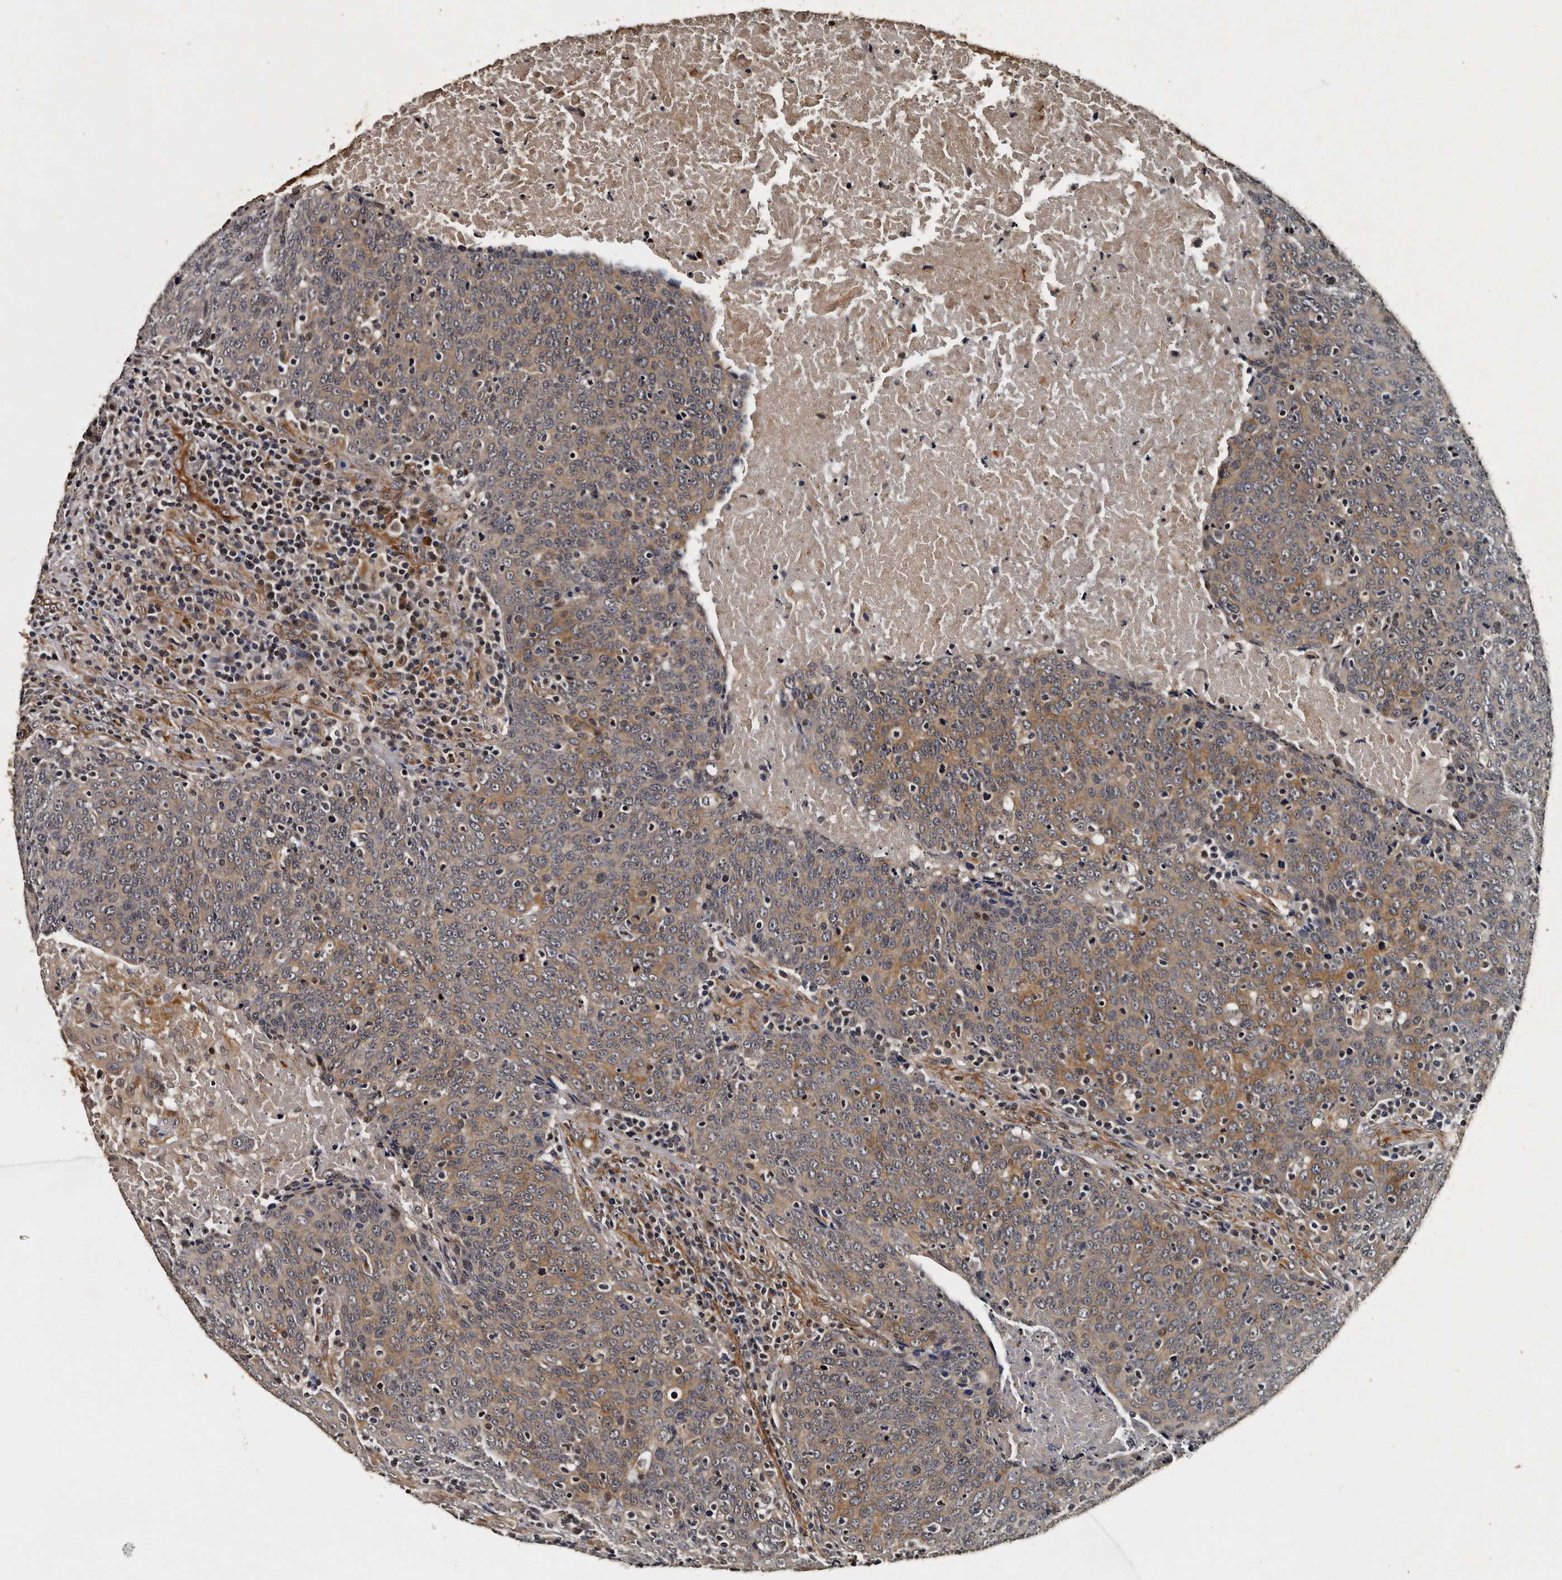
{"staining": {"intensity": "moderate", "quantity": "25%-75%", "location": "cytoplasmic/membranous"}, "tissue": "head and neck cancer", "cell_type": "Tumor cells", "image_type": "cancer", "snomed": [{"axis": "morphology", "description": "Squamous cell carcinoma, NOS"}, {"axis": "morphology", "description": "Squamous cell carcinoma, metastatic, NOS"}, {"axis": "topography", "description": "Lymph node"}, {"axis": "topography", "description": "Head-Neck"}], "caption": "Protein staining displays moderate cytoplasmic/membranous expression in about 25%-75% of tumor cells in squamous cell carcinoma (head and neck).", "gene": "CPNE3", "patient": {"sex": "male", "age": 62}}